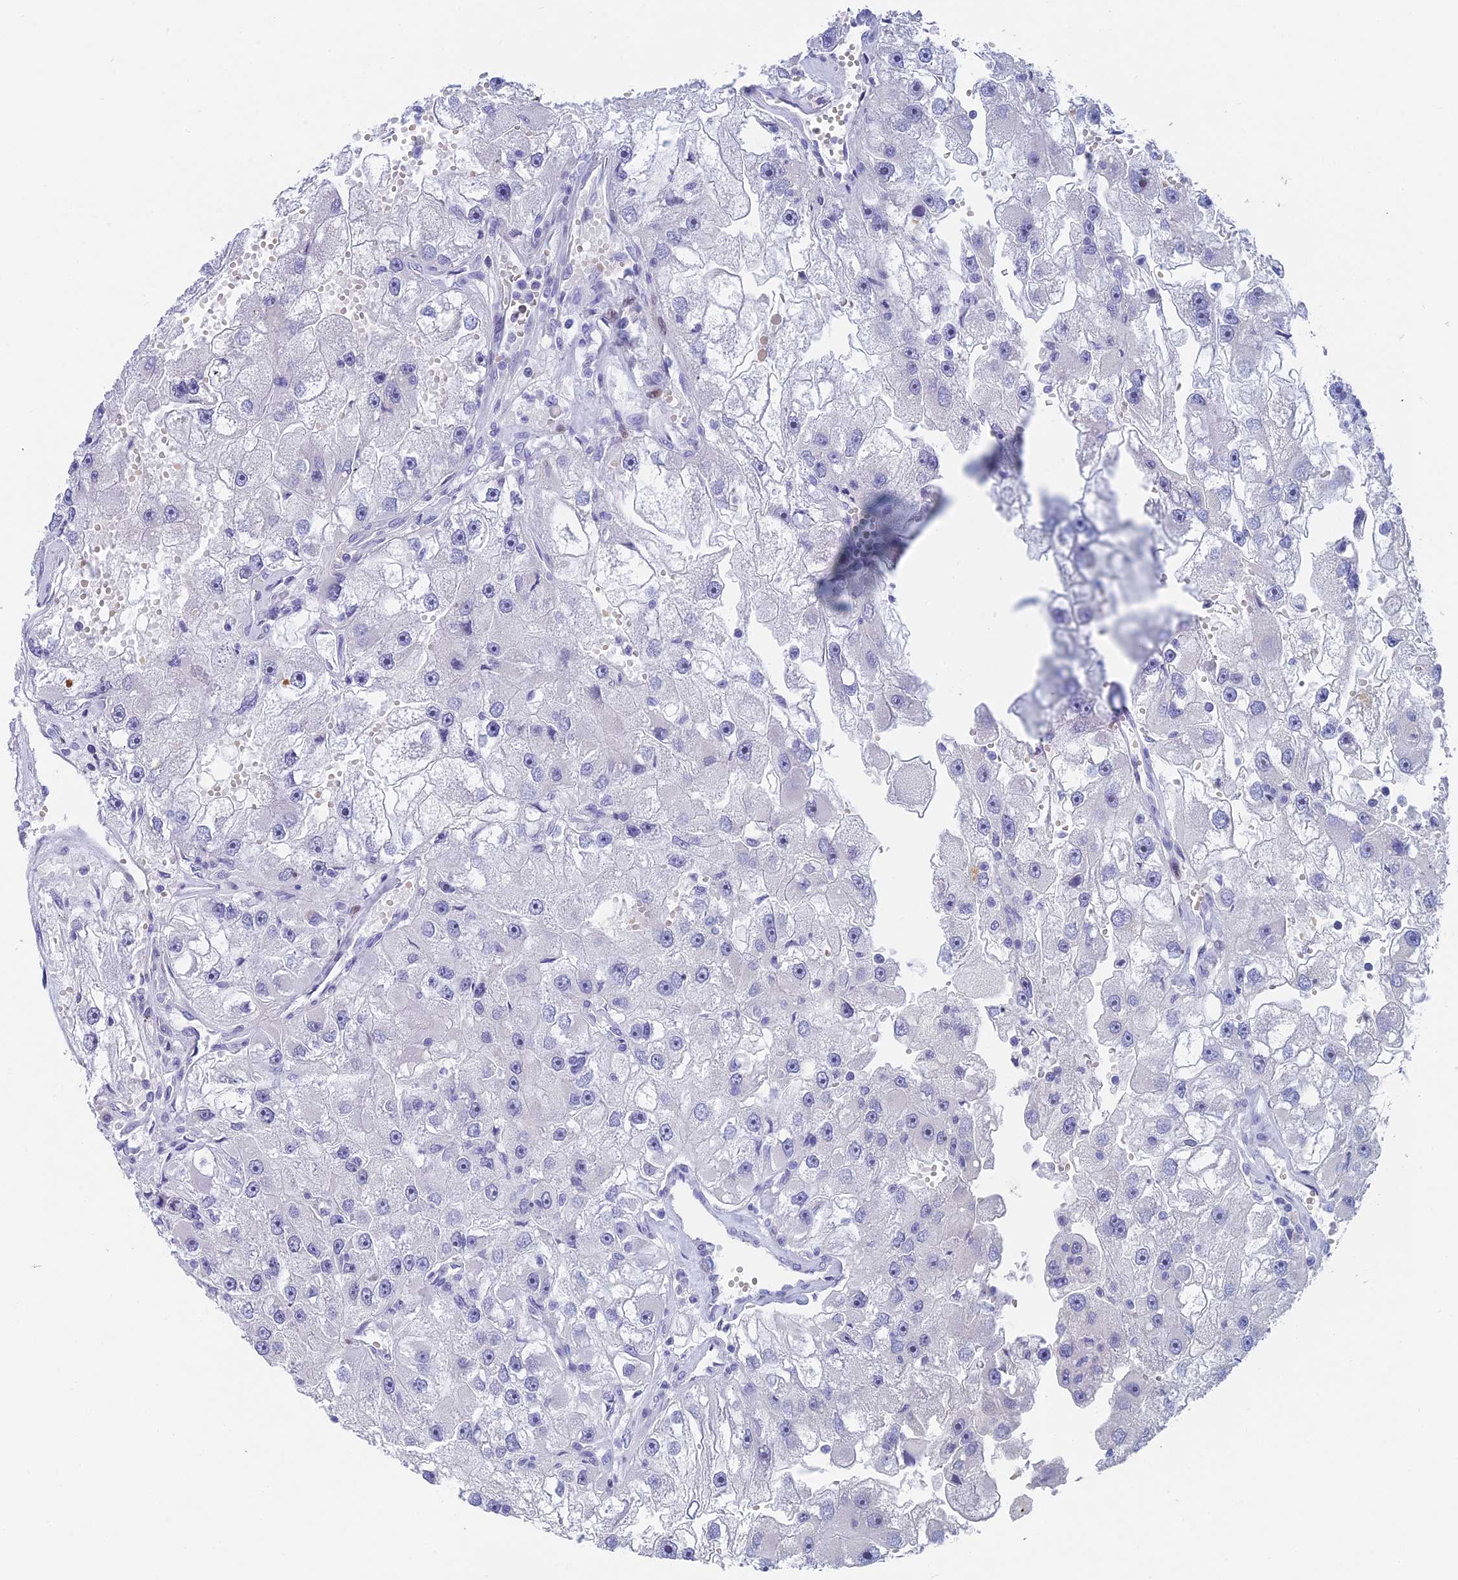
{"staining": {"intensity": "negative", "quantity": "none", "location": "none"}, "tissue": "renal cancer", "cell_type": "Tumor cells", "image_type": "cancer", "snomed": [{"axis": "morphology", "description": "Adenocarcinoma, NOS"}, {"axis": "topography", "description": "Kidney"}], "caption": "There is no significant positivity in tumor cells of renal cancer (adenocarcinoma).", "gene": "REXO5", "patient": {"sex": "male", "age": 63}}